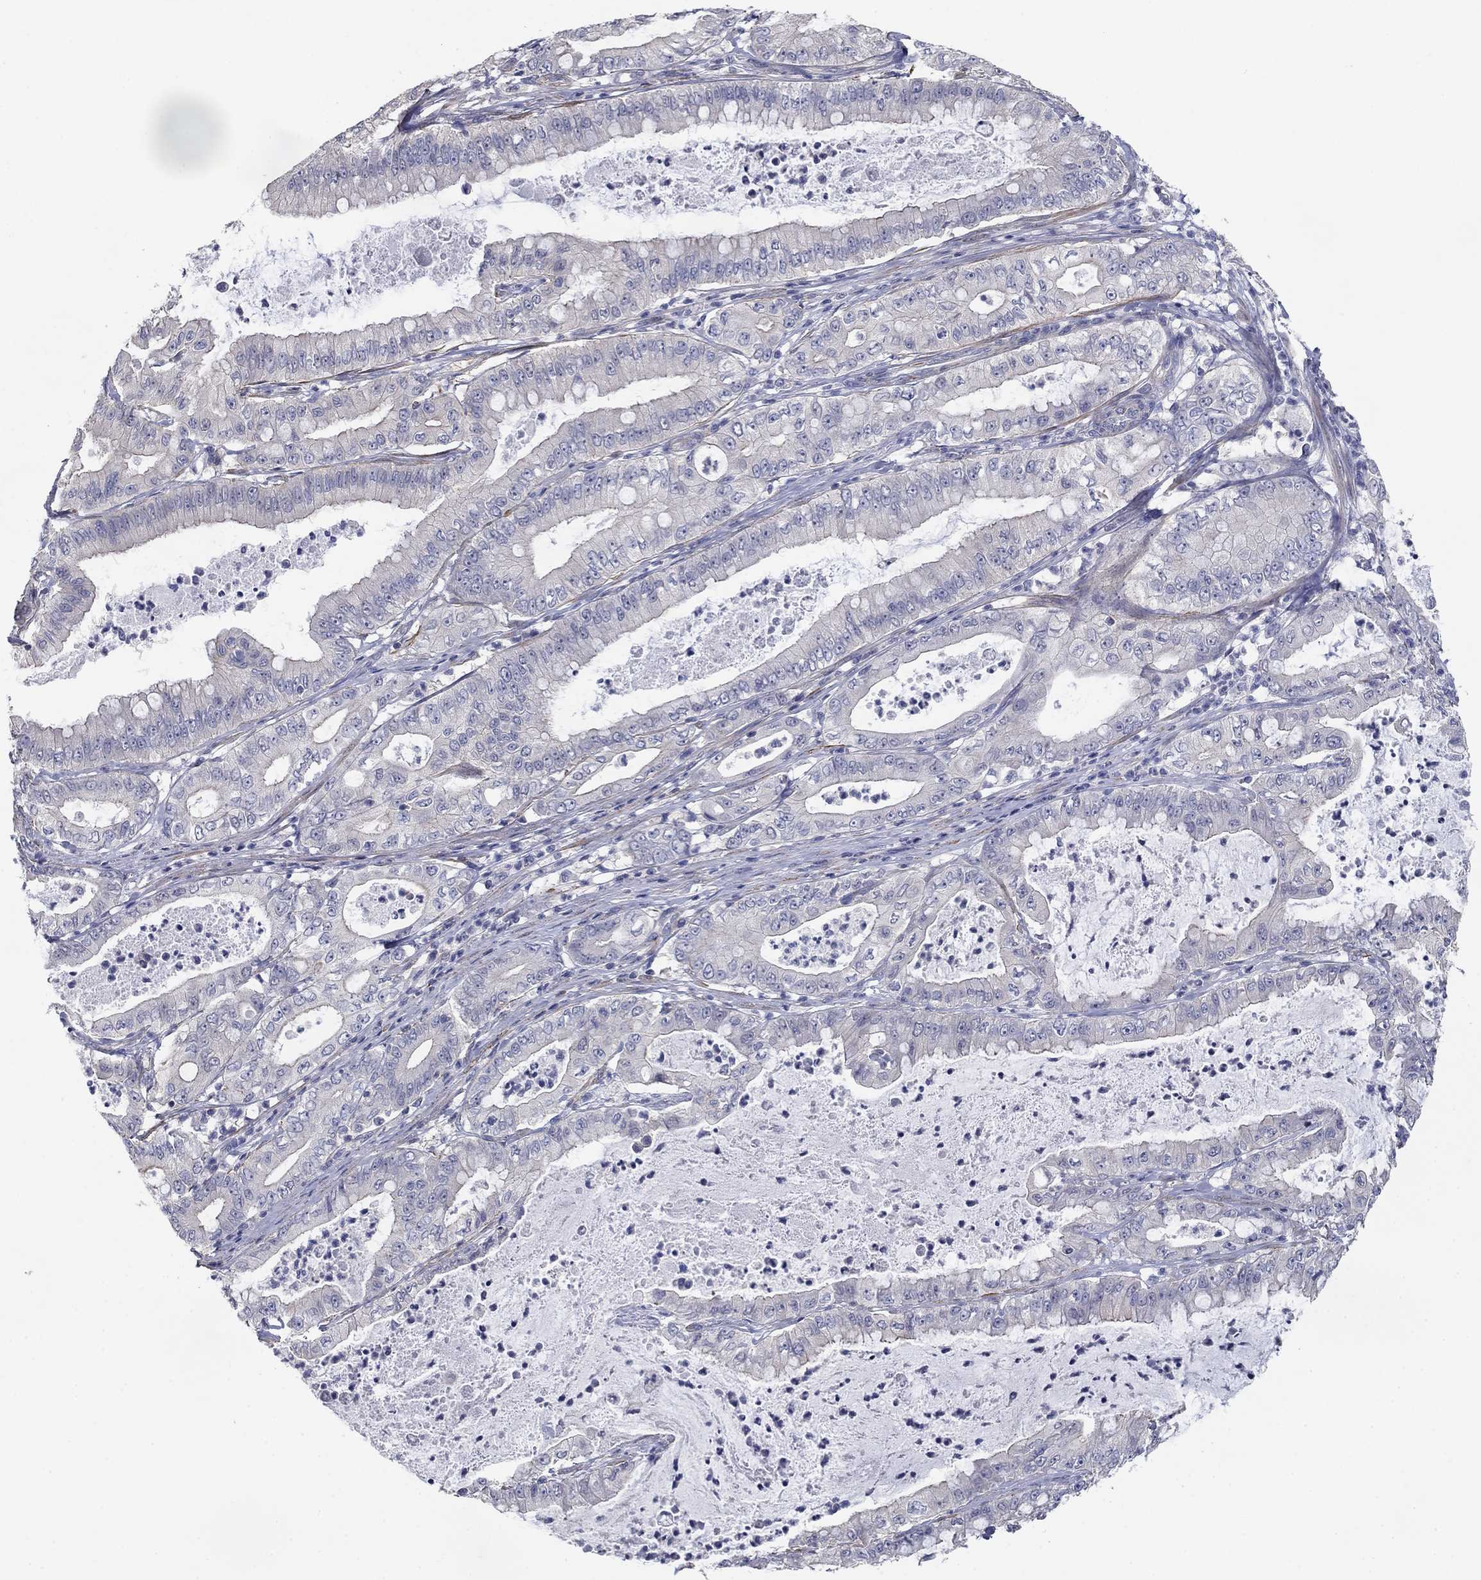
{"staining": {"intensity": "negative", "quantity": "none", "location": "none"}, "tissue": "pancreatic cancer", "cell_type": "Tumor cells", "image_type": "cancer", "snomed": [{"axis": "morphology", "description": "Adenocarcinoma, NOS"}, {"axis": "topography", "description": "Pancreas"}], "caption": "There is no significant expression in tumor cells of pancreatic cancer.", "gene": "GRK7", "patient": {"sex": "male", "age": 71}}